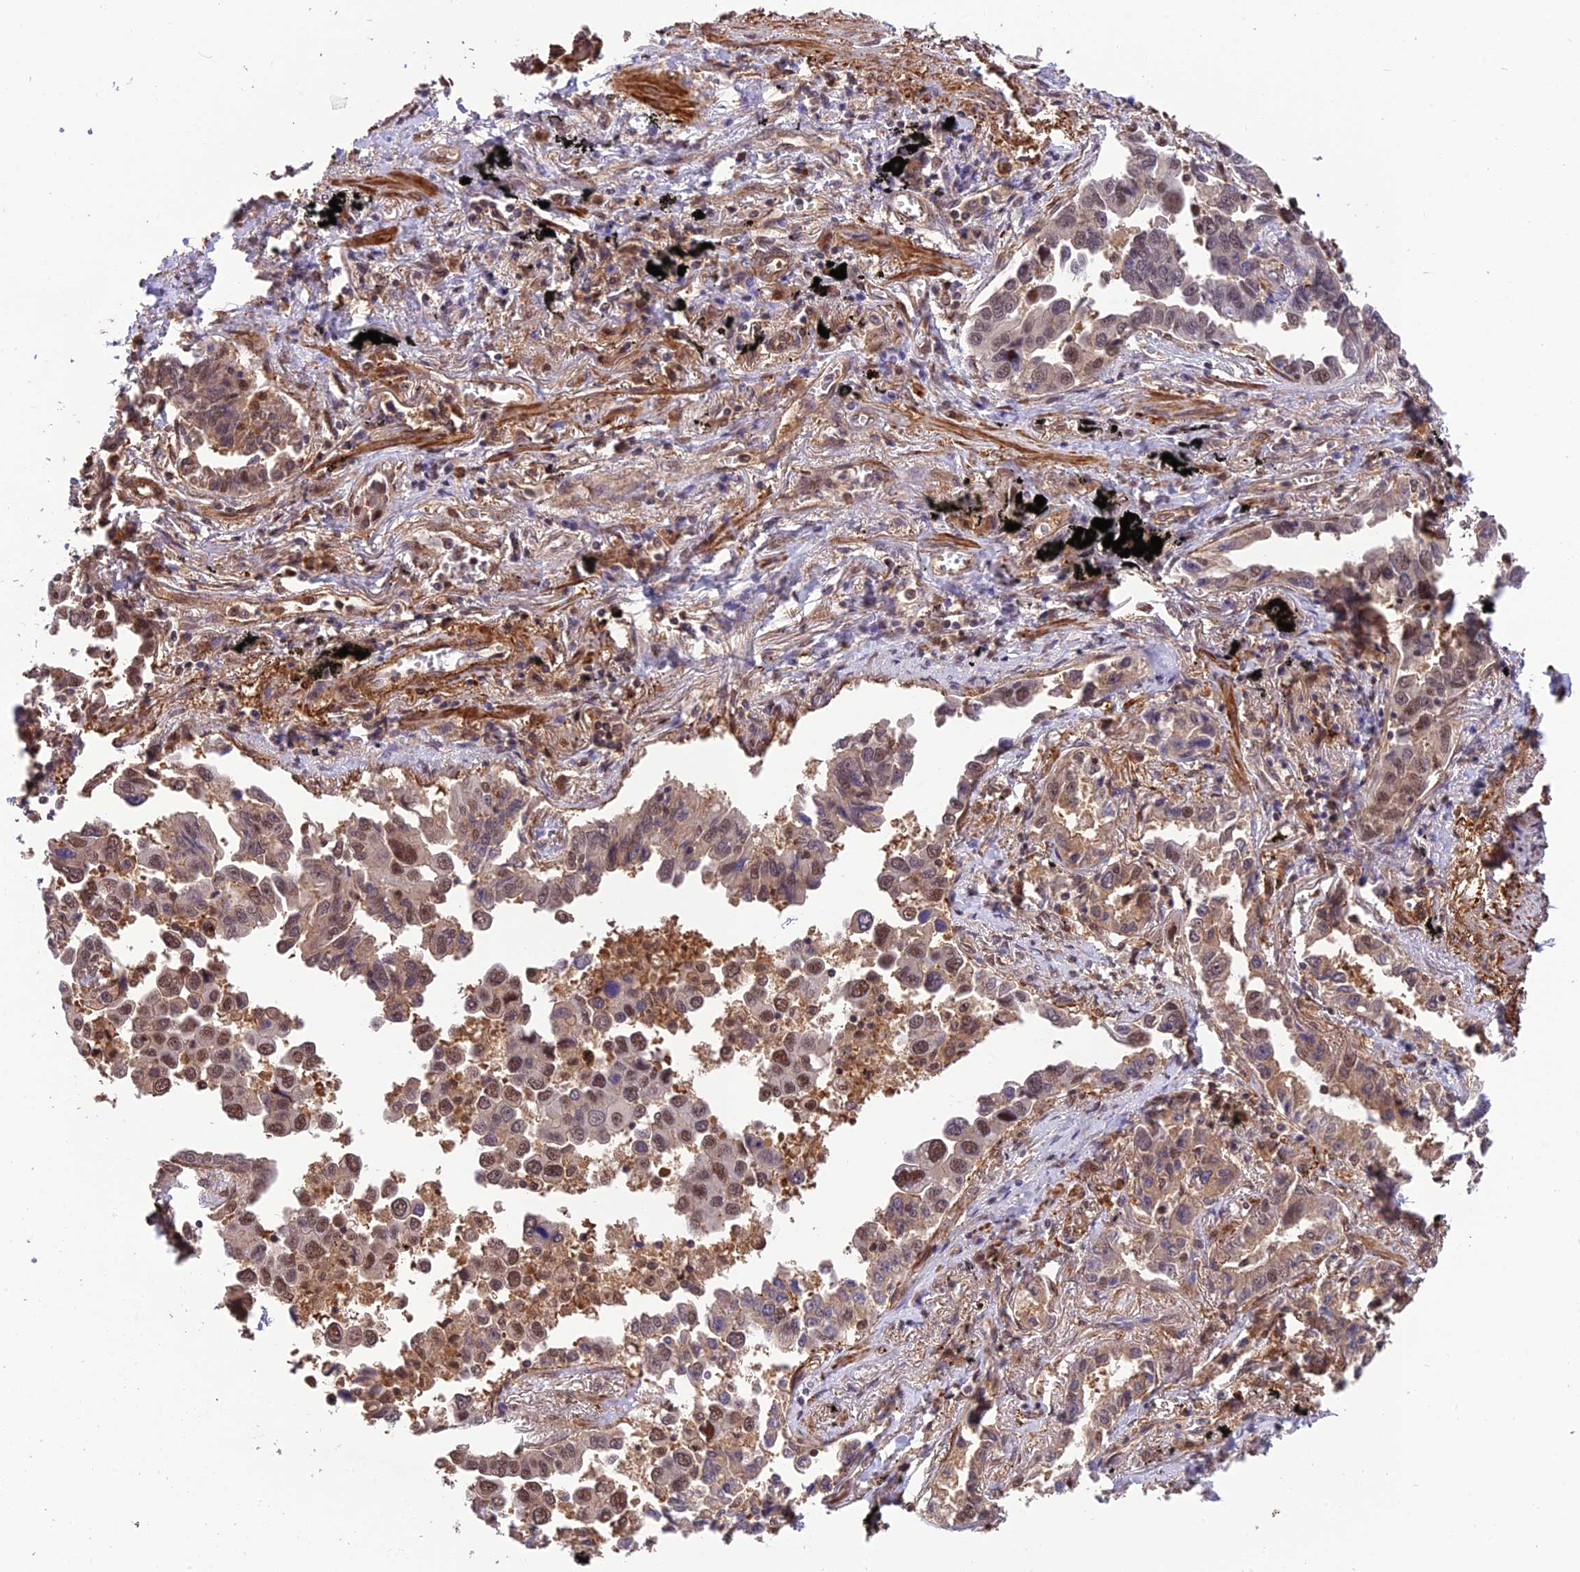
{"staining": {"intensity": "moderate", "quantity": "25%-75%", "location": "nuclear"}, "tissue": "lung cancer", "cell_type": "Tumor cells", "image_type": "cancer", "snomed": [{"axis": "morphology", "description": "Adenocarcinoma, NOS"}, {"axis": "topography", "description": "Lung"}], "caption": "Immunohistochemistry (DAB) staining of lung adenocarcinoma reveals moderate nuclear protein staining in about 25%-75% of tumor cells.", "gene": "PSMB3", "patient": {"sex": "male", "age": 67}}